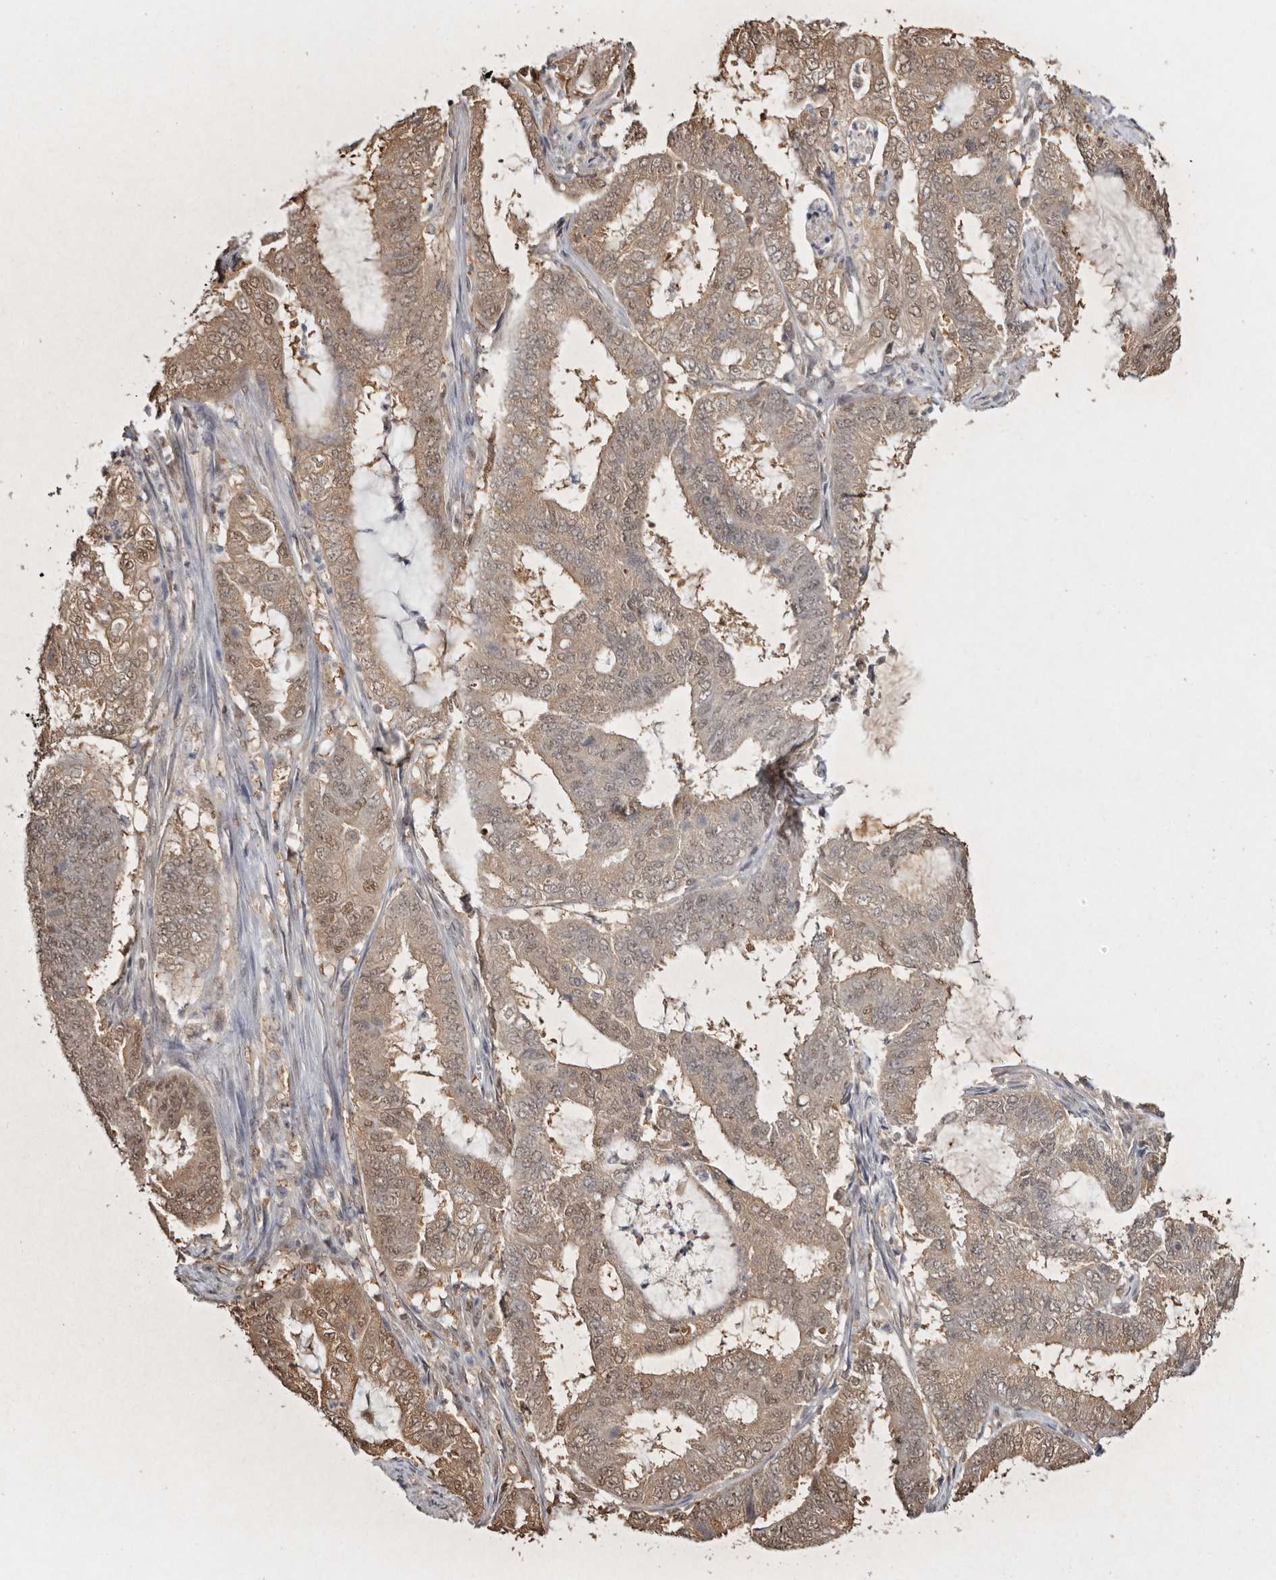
{"staining": {"intensity": "moderate", "quantity": ">75%", "location": "cytoplasmic/membranous,nuclear"}, "tissue": "endometrial cancer", "cell_type": "Tumor cells", "image_type": "cancer", "snomed": [{"axis": "morphology", "description": "Adenocarcinoma, NOS"}, {"axis": "topography", "description": "Endometrium"}], "caption": "IHC micrograph of neoplastic tissue: human endometrial adenocarcinoma stained using immunohistochemistry (IHC) shows medium levels of moderate protein expression localized specifically in the cytoplasmic/membranous and nuclear of tumor cells, appearing as a cytoplasmic/membranous and nuclear brown color.", "gene": "PSMA5", "patient": {"sex": "female", "age": 49}}